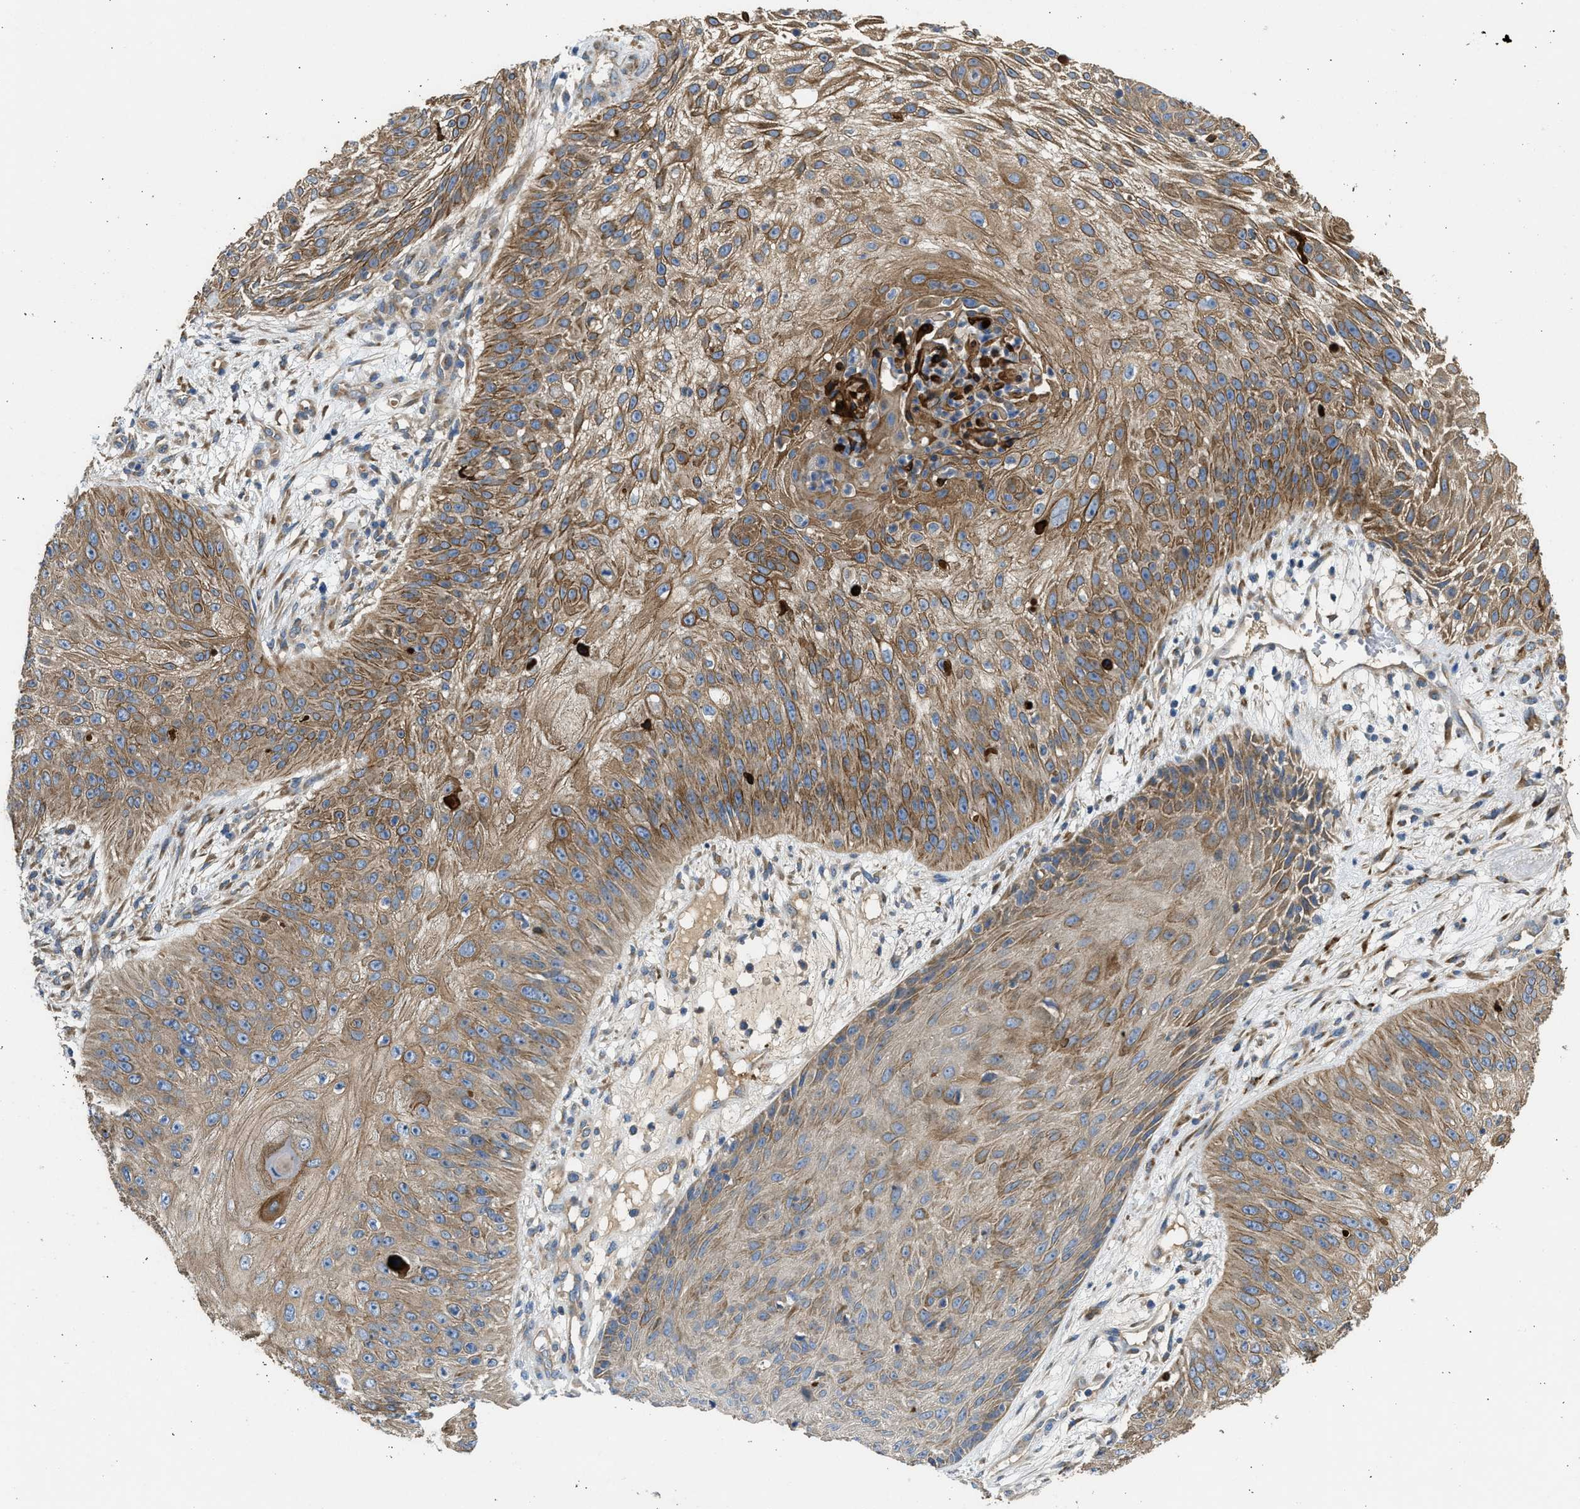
{"staining": {"intensity": "moderate", "quantity": ">75%", "location": "cytoplasmic/membranous"}, "tissue": "skin cancer", "cell_type": "Tumor cells", "image_type": "cancer", "snomed": [{"axis": "morphology", "description": "Squamous cell carcinoma, NOS"}, {"axis": "topography", "description": "Skin"}], "caption": "Skin cancer (squamous cell carcinoma) tissue demonstrates moderate cytoplasmic/membranous positivity in about >75% of tumor cells The staining is performed using DAB (3,3'-diaminobenzidine) brown chromogen to label protein expression. The nuclei are counter-stained blue using hematoxylin.", "gene": "CSRNP2", "patient": {"sex": "female", "age": 80}}